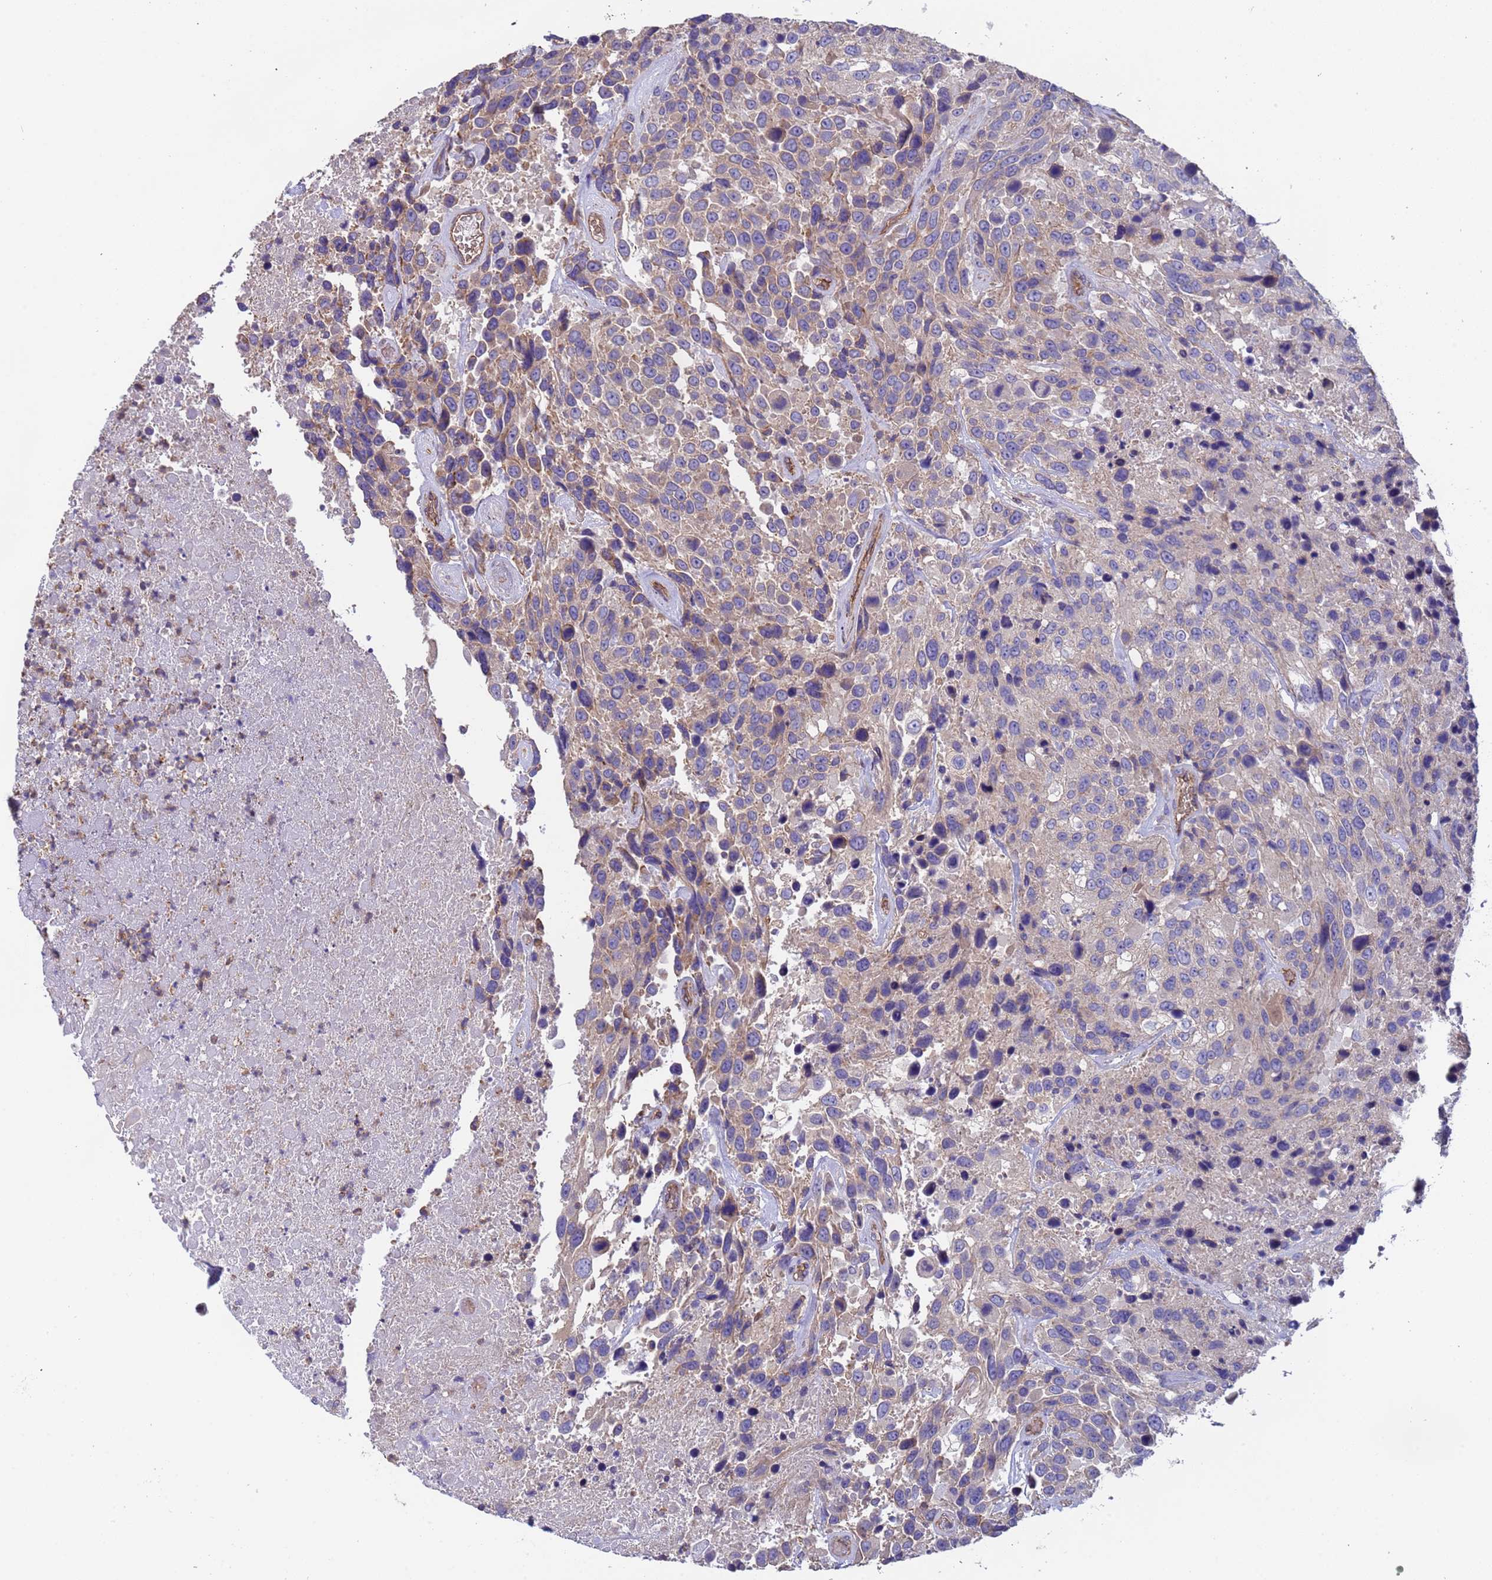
{"staining": {"intensity": "negative", "quantity": "none", "location": "none"}, "tissue": "urothelial cancer", "cell_type": "Tumor cells", "image_type": "cancer", "snomed": [{"axis": "morphology", "description": "Urothelial carcinoma, High grade"}, {"axis": "topography", "description": "Urinary bladder"}], "caption": "High power microscopy histopathology image of an immunohistochemistry image of urothelial cancer, revealing no significant positivity in tumor cells.", "gene": "ZNF248", "patient": {"sex": "female", "age": 70}}